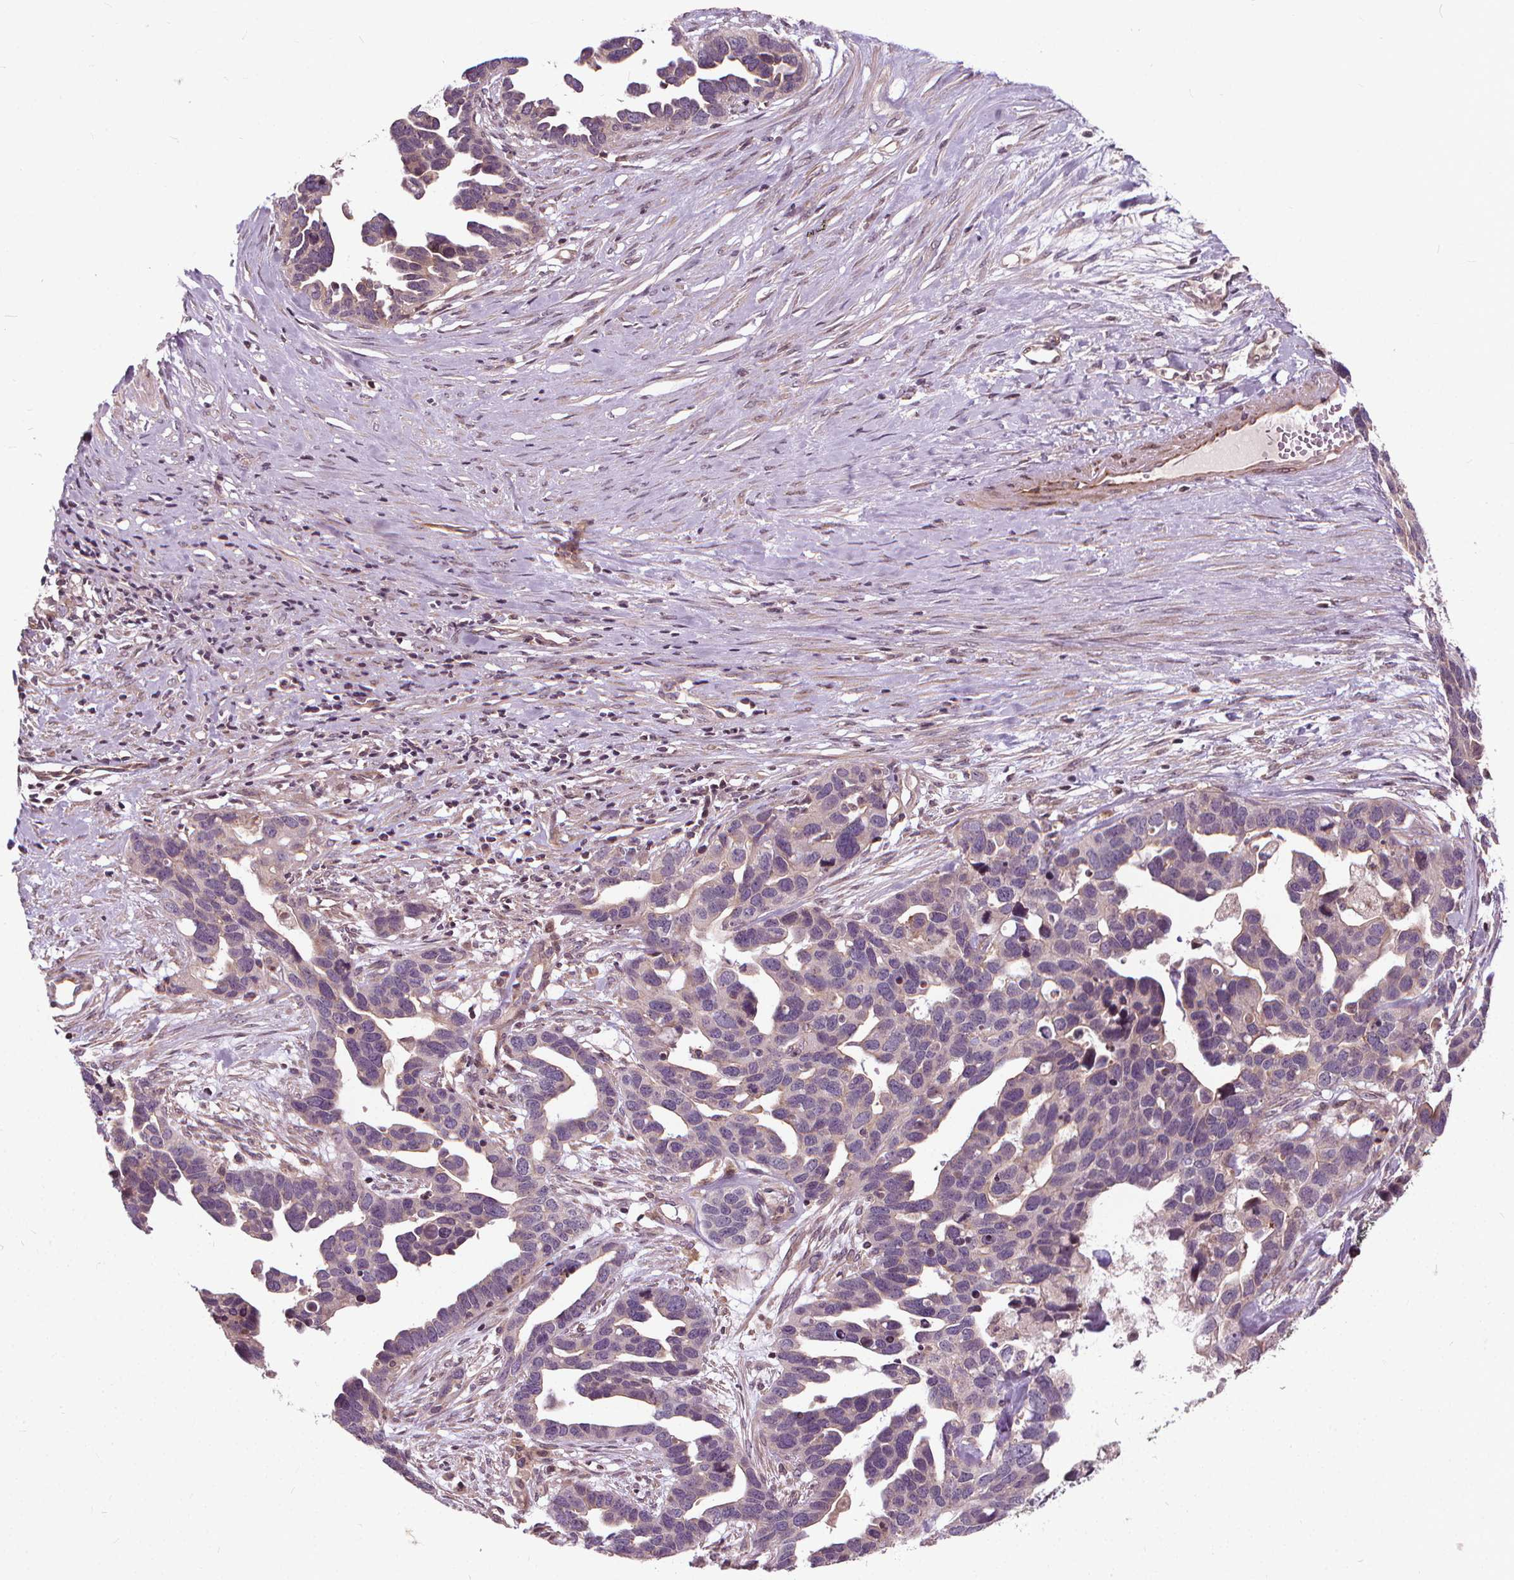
{"staining": {"intensity": "negative", "quantity": "none", "location": "none"}, "tissue": "ovarian cancer", "cell_type": "Tumor cells", "image_type": "cancer", "snomed": [{"axis": "morphology", "description": "Cystadenocarcinoma, serous, NOS"}, {"axis": "topography", "description": "Ovary"}], "caption": "A micrograph of serous cystadenocarcinoma (ovarian) stained for a protein demonstrates no brown staining in tumor cells. Nuclei are stained in blue.", "gene": "INPP5E", "patient": {"sex": "female", "age": 54}}